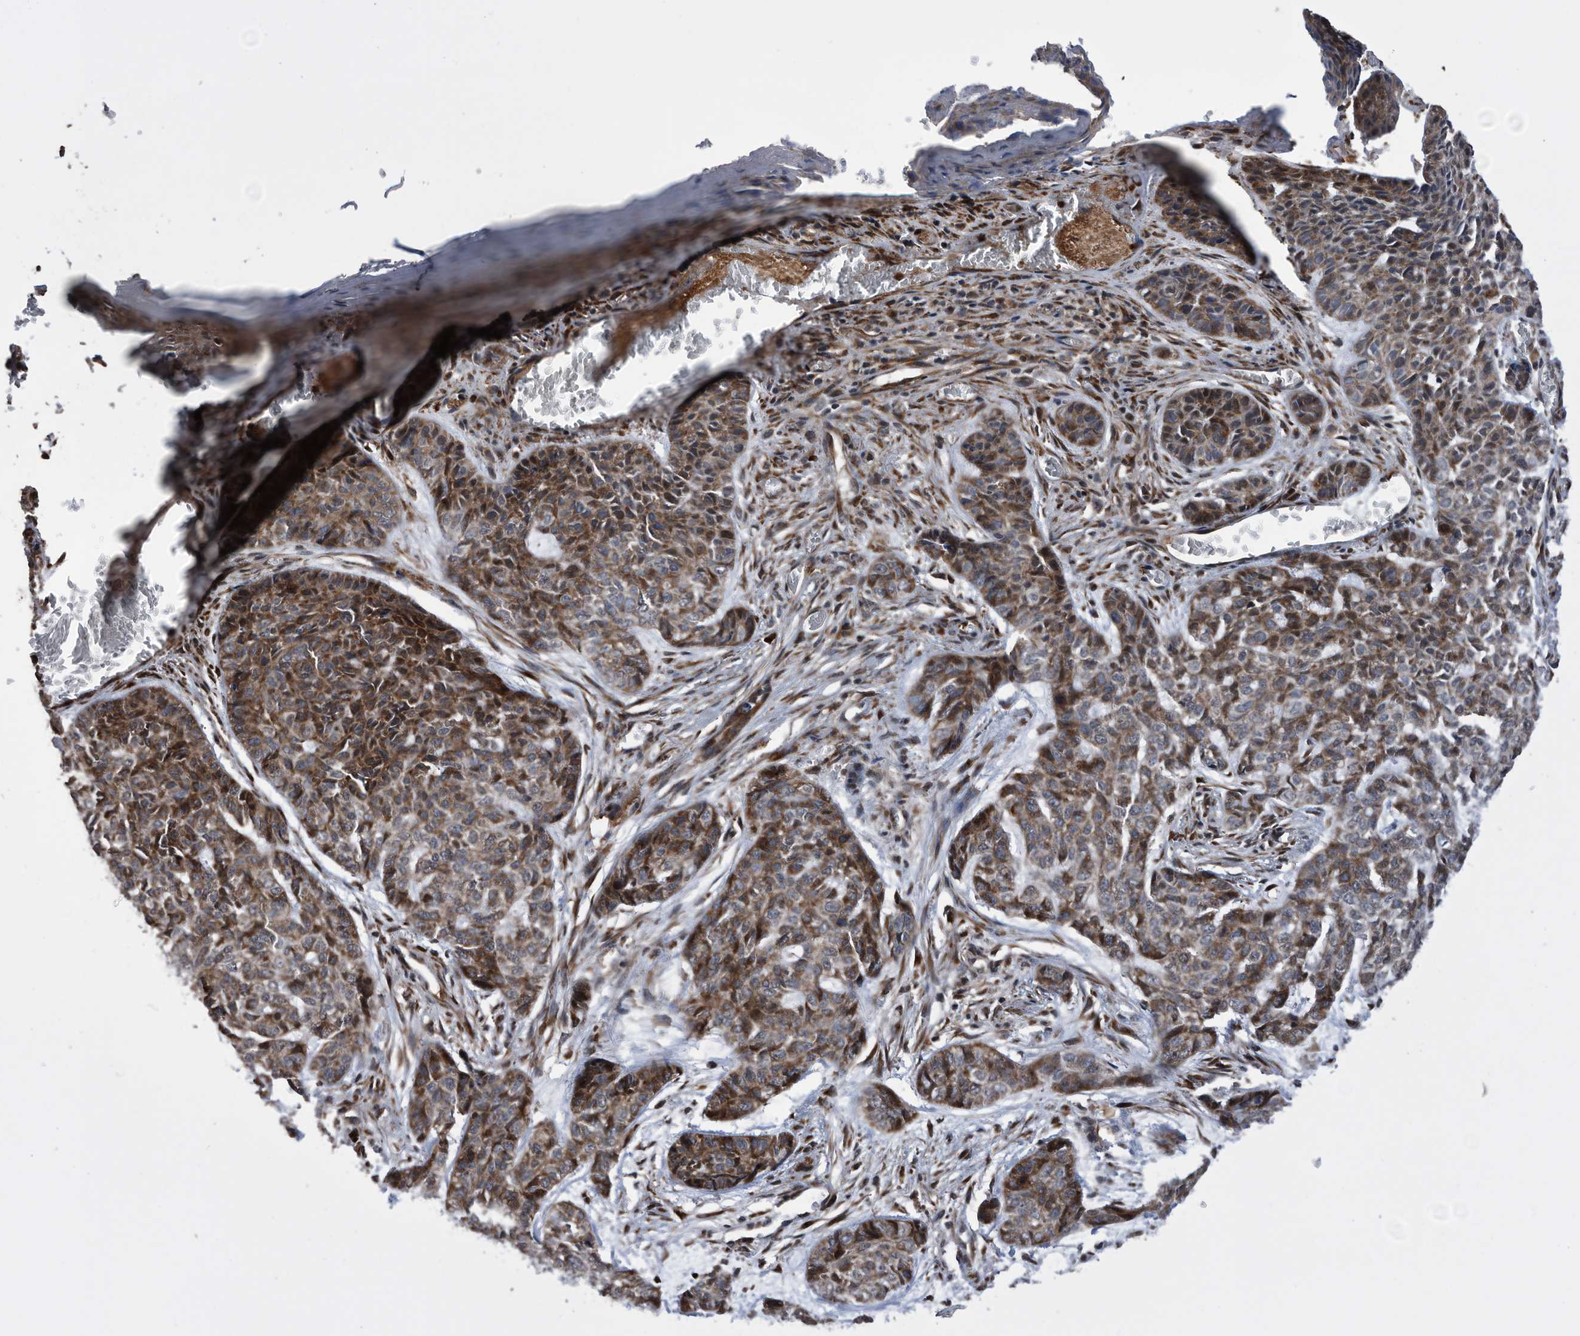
{"staining": {"intensity": "moderate", "quantity": ">75%", "location": "cytoplasmic/membranous"}, "tissue": "skin cancer", "cell_type": "Tumor cells", "image_type": "cancer", "snomed": [{"axis": "morphology", "description": "Basal cell carcinoma"}, {"axis": "topography", "description": "Skin"}], "caption": "Protein expression analysis of basal cell carcinoma (skin) shows moderate cytoplasmic/membranous staining in about >75% of tumor cells.", "gene": "SERINC2", "patient": {"sex": "female", "age": 64}}